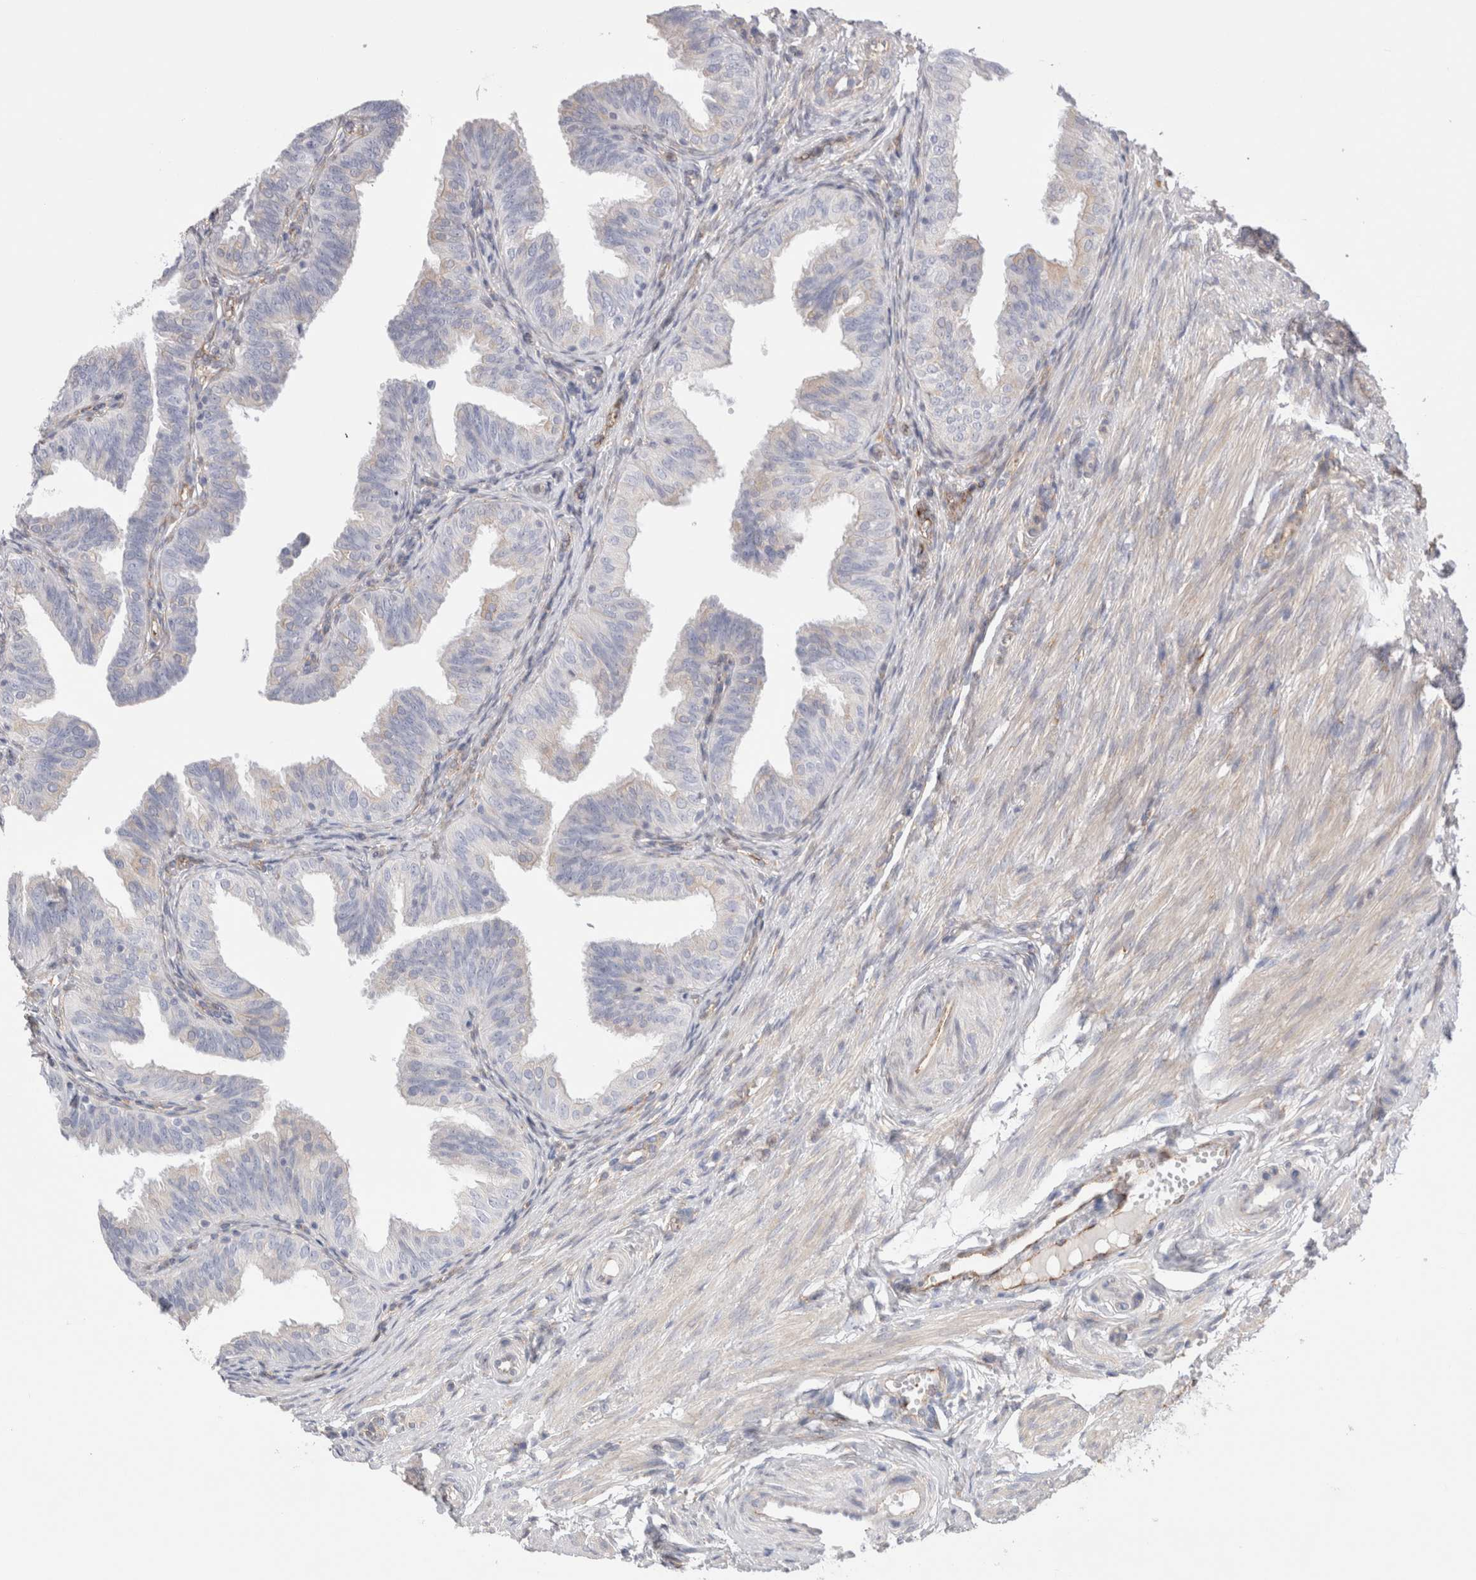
{"staining": {"intensity": "weak", "quantity": "<25%", "location": "cytoplasmic/membranous"}, "tissue": "fallopian tube", "cell_type": "Glandular cells", "image_type": "normal", "snomed": [{"axis": "morphology", "description": "Normal tissue, NOS"}, {"axis": "topography", "description": "Fallopian tube"}], "caption": "Glandular cells show no significant staining in unremarkable fallopian tube. (Stains: DAB immunohistochemistry with hematoxylin counter stain, Microscopy: brightfield microscopy at high magnification).", "gene": "CNPY4", "patient": {"sex": "female", "age": 35}}